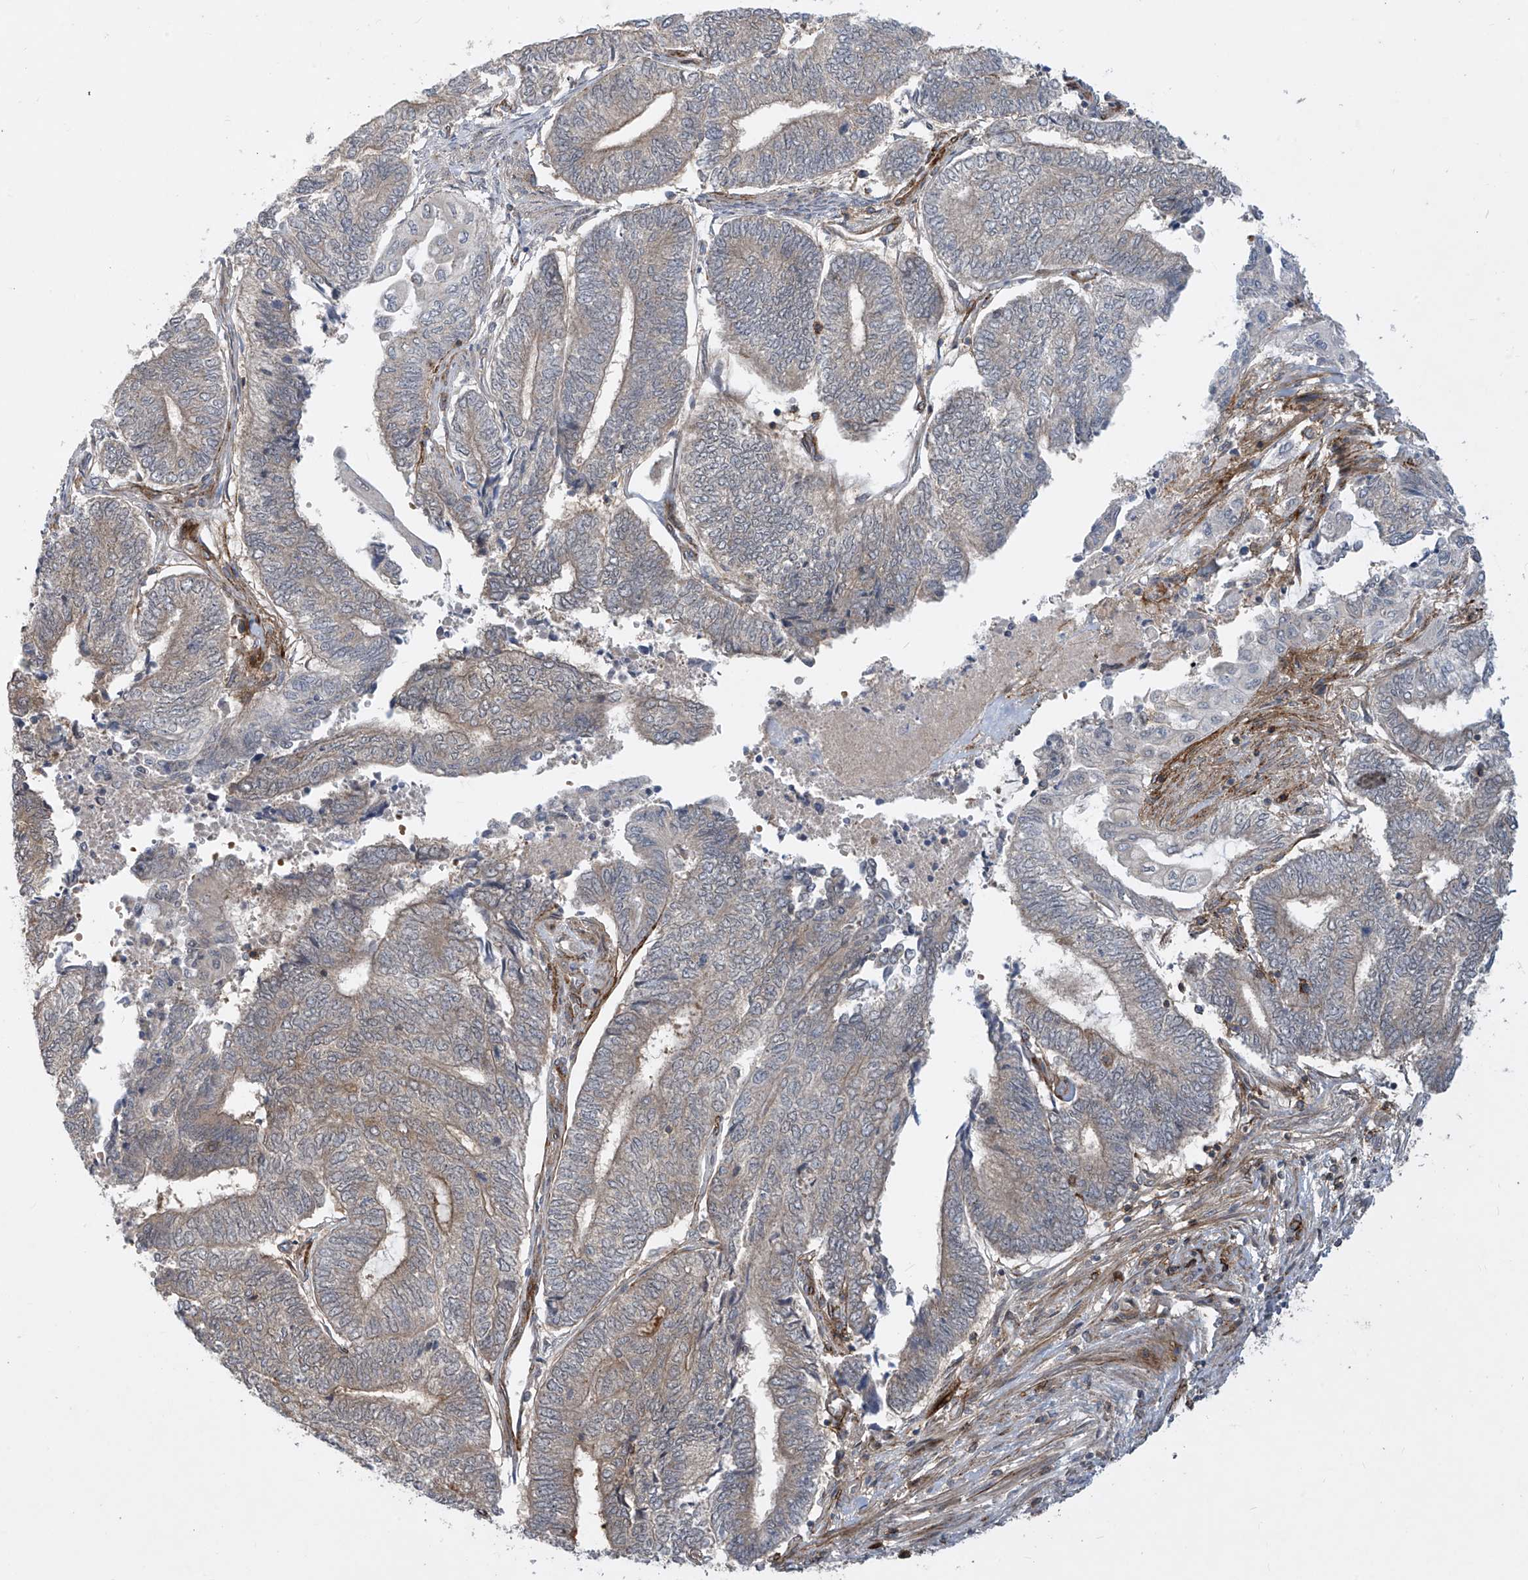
{"staining": {"intensity": "weak", "quantity": "25%-75%", "location": "cytoplasmic/membranous"}, "tissue": "endometrial cancer", "cell_type": "Tumor cells", "image_type": "cancer", "snomed": [{"axis": "morphology", "description": "Adenocarcinoma, NOS"}, {"axis": "topography", "description": "Uterus"}, {"axis": "topography", "description": "Endometrium"}], "caption": "This is a photomicrograph of immunohistochemistry (IHC) staining of adenocarcinoma (endometrial), which shows weak staining in the cytoplasmic/membranous of tumor cells.", "gene": "LAGE3", "patient": {"sex": "female", "age": 70}}